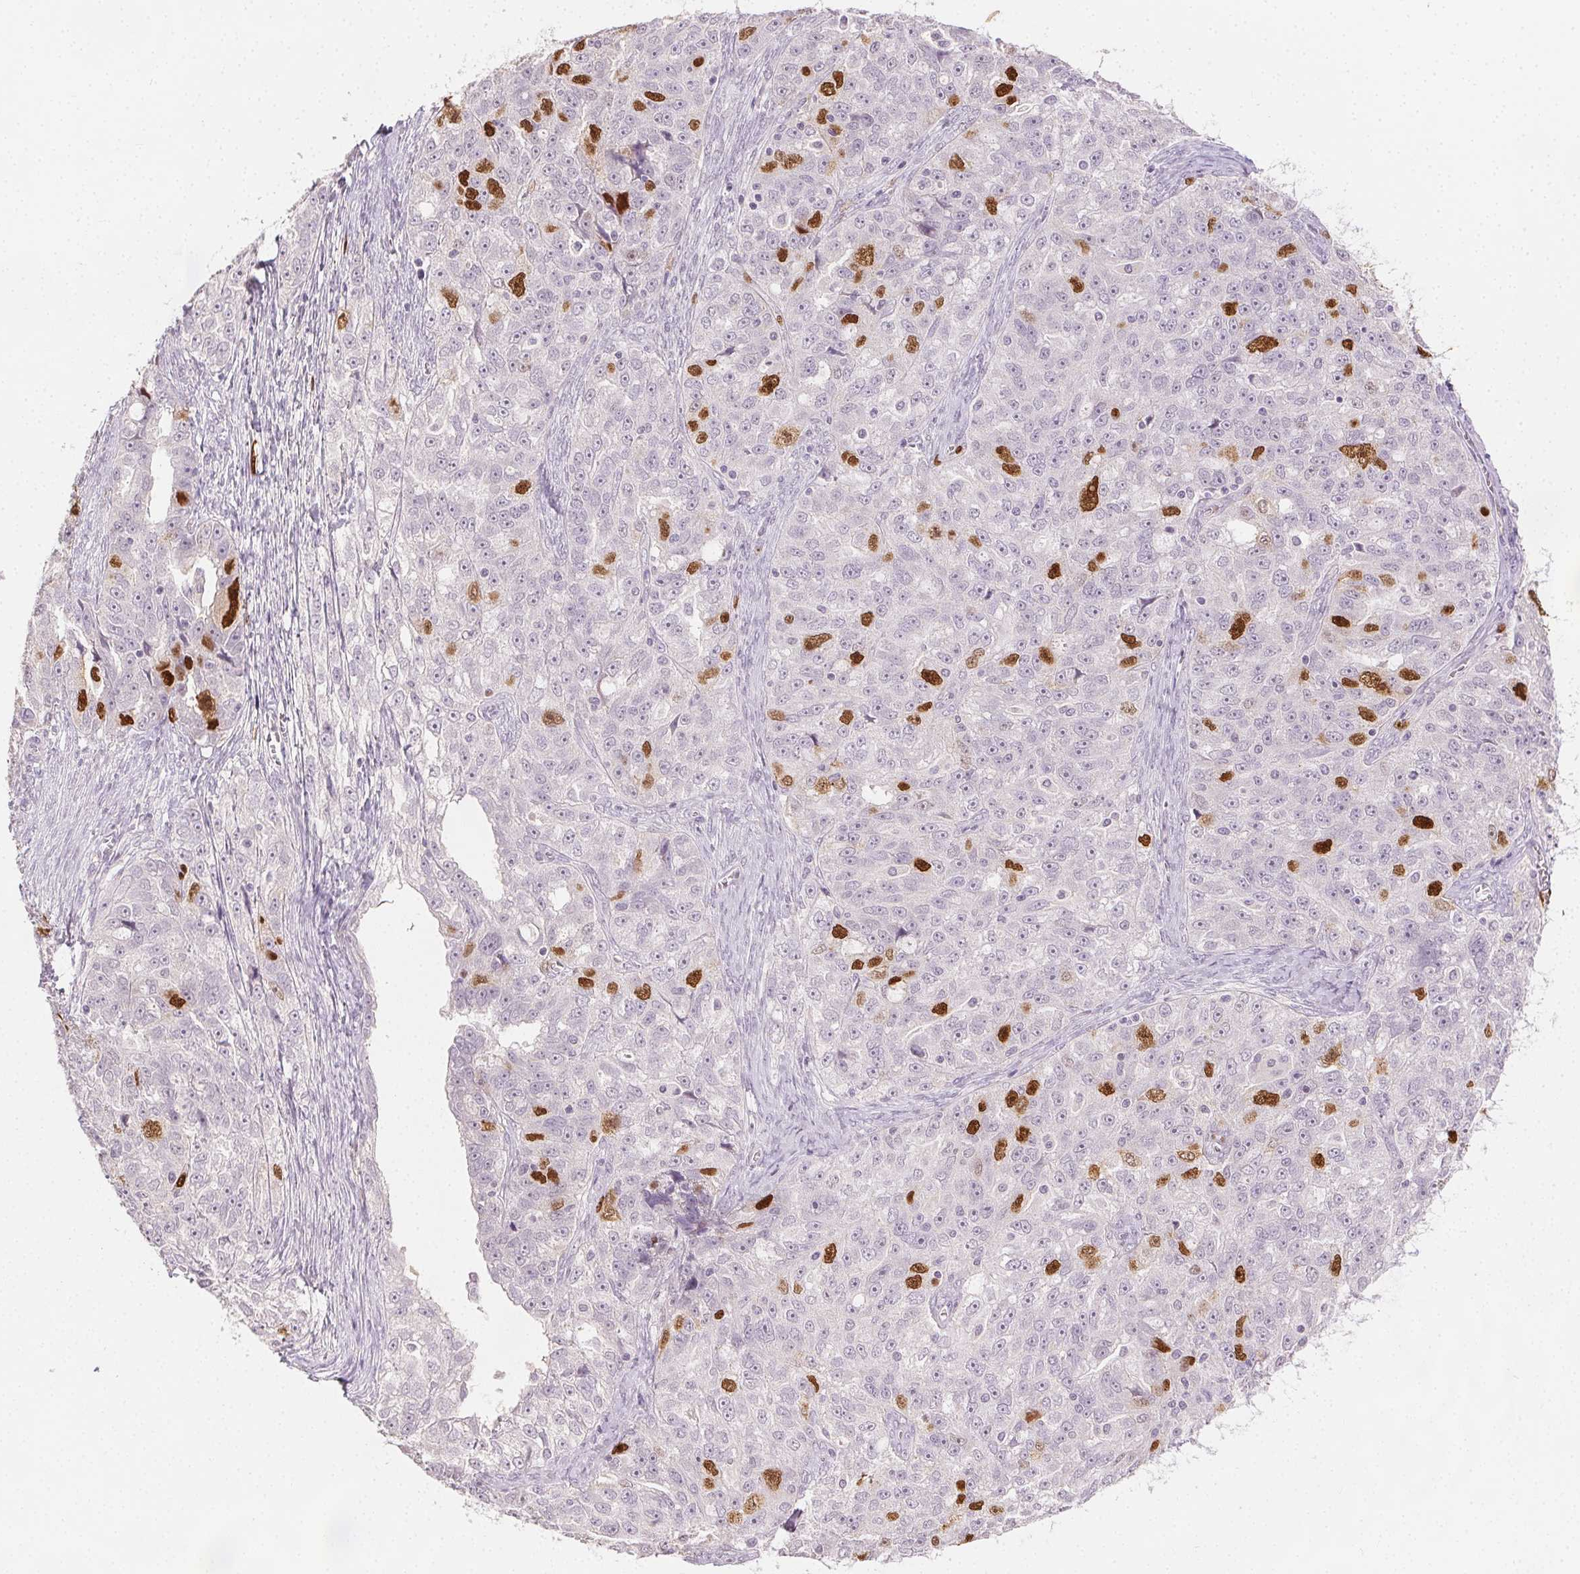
{"staining": {"intensity": "moderate", "quantity": "<25%", "location": "nuclear"}, "tissue": "ovarian cancer", "cell_type": "Tumor cells", "image_type": "cancer", "snomed": [{"axis": "morphology", "description": "Cystadenocarcinoma, serous, NOS"}, {"axis": "topography", "description": "Ovary"}], "caption": "Human ovarian cancer stained for a protein (brown) exhibits moderate nuclear positive expression in about <25% of tumor cells.", "gene": "ANLN", "patient": {"sex": "female", "age": 51}}